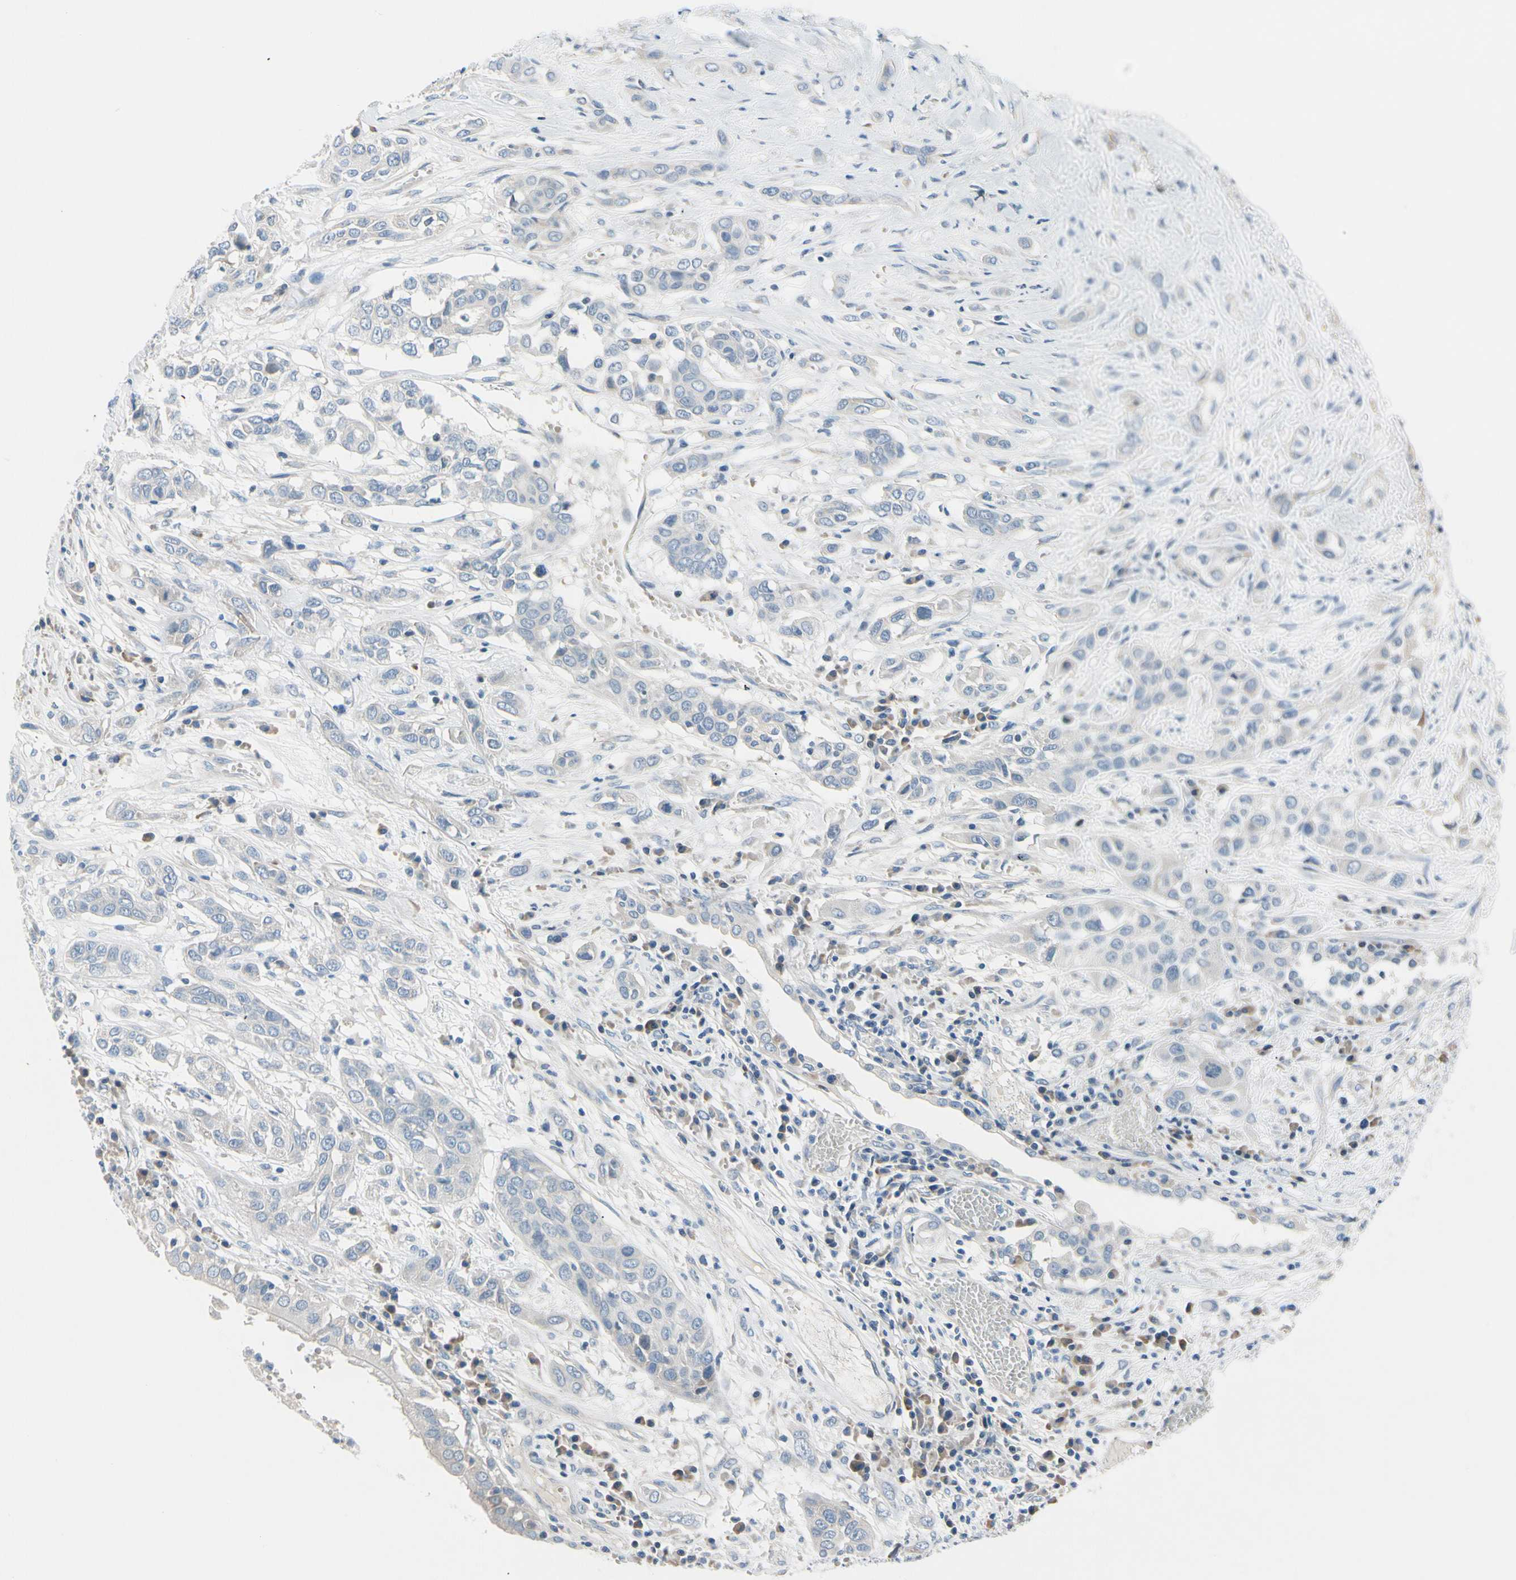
{"staining": {"intensity": "negative", "quantity": "none", "location": "none"}, "tissue": "lung cancer", "cell_type": "Tumor cells", "image_type": "cancer", "snomed": [{"axis": "morphology", "description": "Squamous cell carcinoma, NOS"}, {"axis": "topography", "description": "Lung"}], "caption": "This histopathology image is of squamous cell carcinoma (lung) stained with immunohistochemistry (IHC) to label a protein in brown with the nuclei are counter-stained blue. There is no staining in tumor cells.", "gene": "FCER2", "patient": {"sex": "male", "age": 71}}